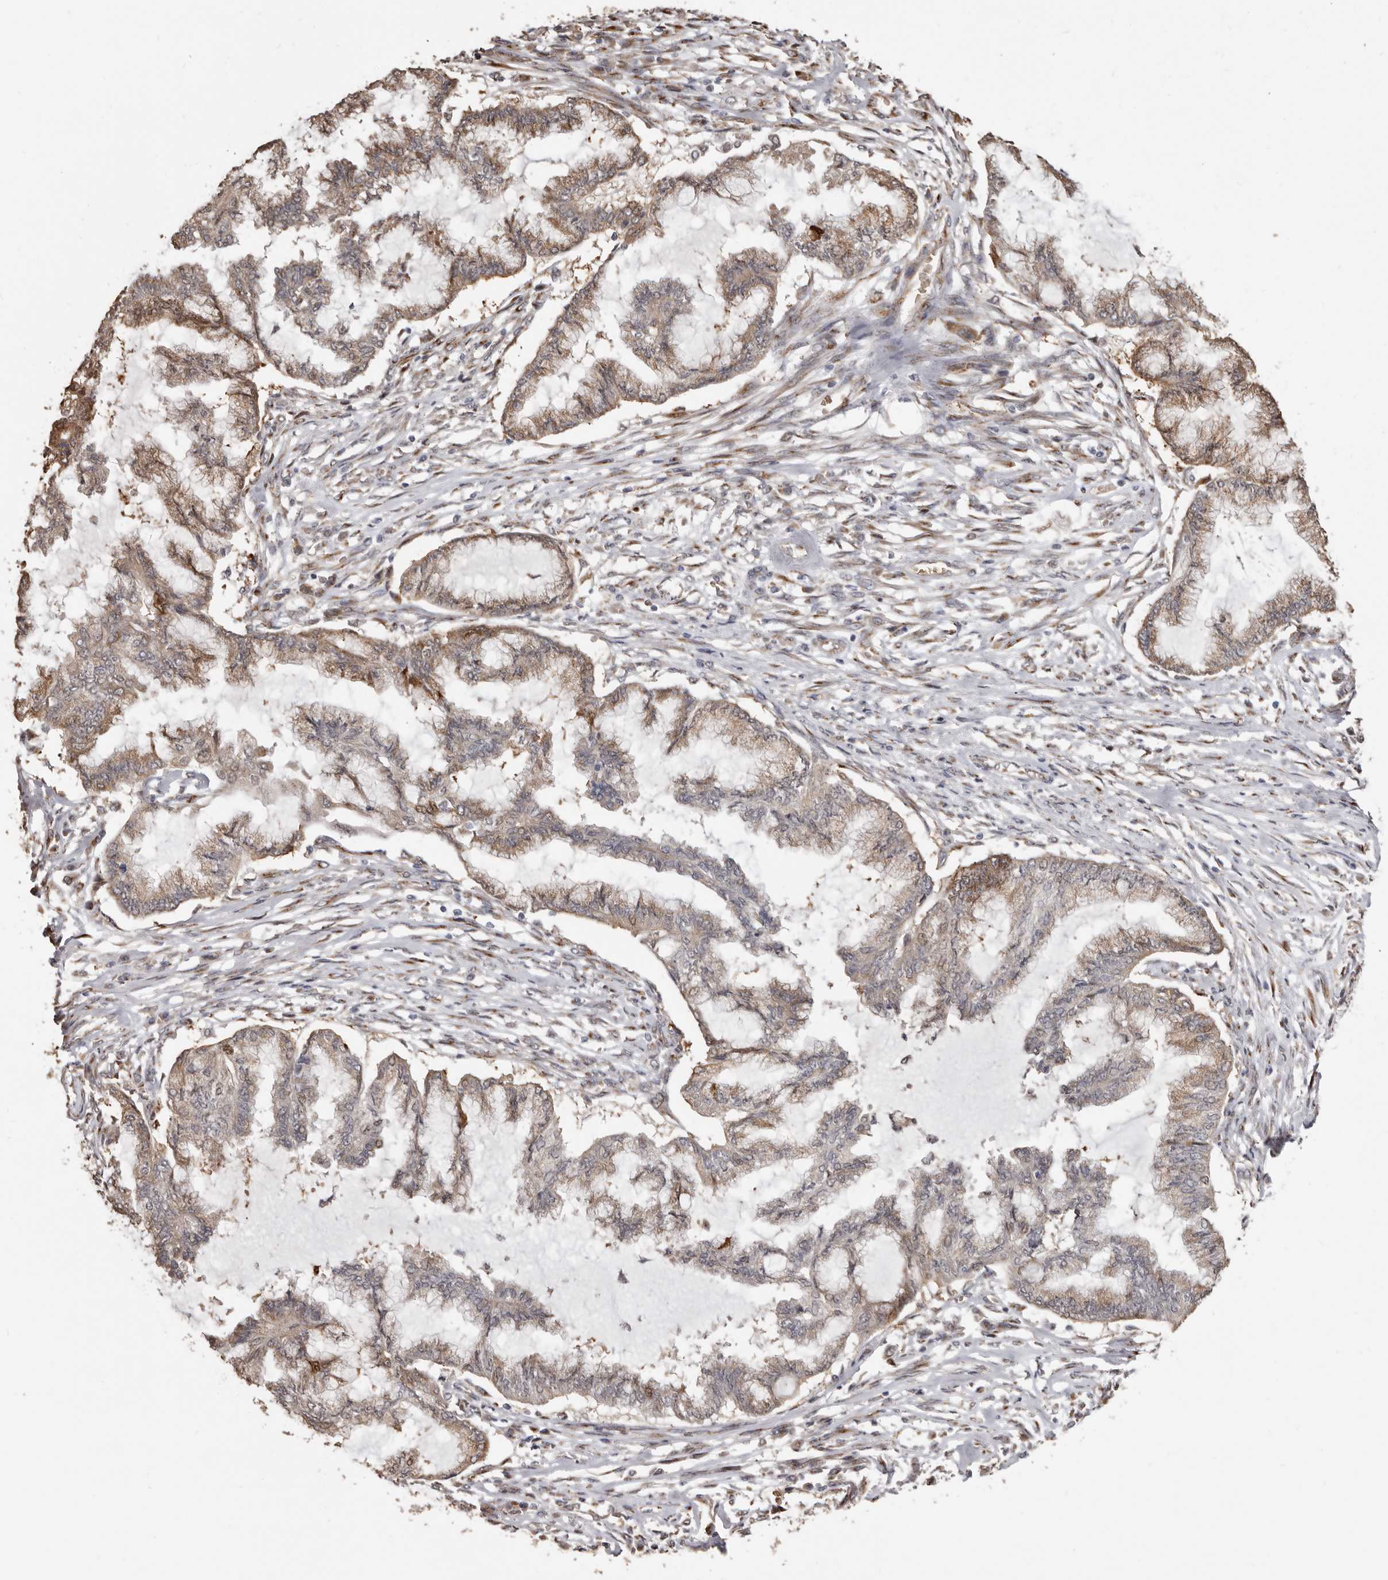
{"staining": {"intensity": "moderate", "quantity": ">75%", "location": "cytoplasmic/membranous"}, "tissue": "endometrial cancer", "cell_type": "Tumor cells", "image_type": "cancer", "snomed": [{"axis": "morphology", "description": "Adenocarcinoma, NOS"}, {"axis": "topography", "description": "Endometrium"}], "caption": "High-magnification brightfield microscopy of endometrial adenocarcinoma stained with DAB (brown) and counterstained with hematoxylin (blue). tumor cells exhibit moderate cytoplasmic/membranous positivity is identified in approximately>75% of cells.", "gene": "ENTREP1", "patient": {"sex": "female", "age": 86}}